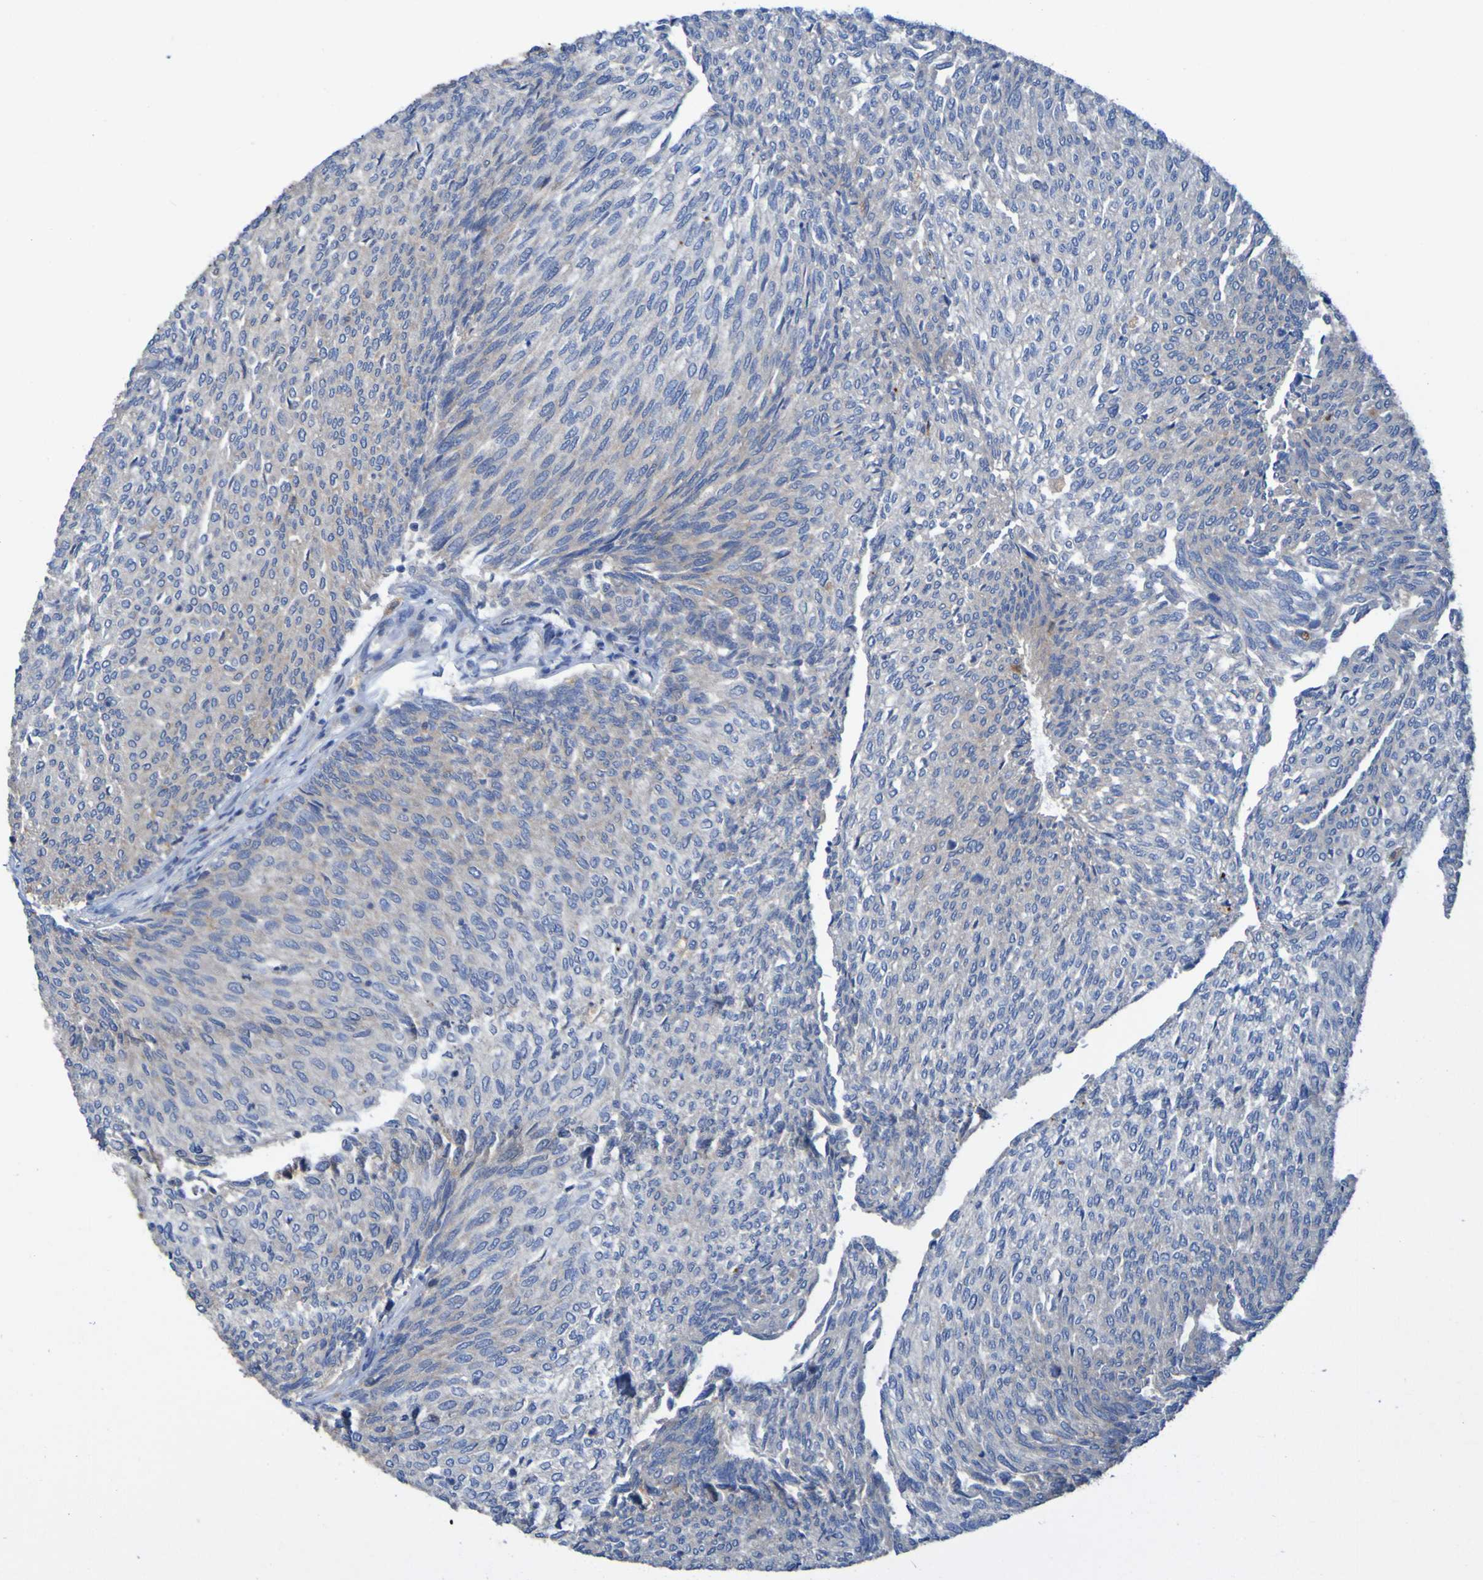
{"staining": {"intensity": "negative", "quantity": "none", "location": "none"}, "tissue": "urothelial cancer", "cell_type": "Tumor cells", "image_type": "cancer", "snomed": [{"axis": "morphology", "description": "Urothelial carcinoma, Low grade"}, {"axis": "topography", "description": "Urinary bladder"}], "caption": "The image reveals no significant expression in tumor cells of urothelial cancer. (Stains: DAB immunohistochemistry with hematoxylin counter stain, Microscopy: brightfield microscopy at high magnification).", "gene": "ARHGEF16", "patient": {"sex": "female", "age": 79}}